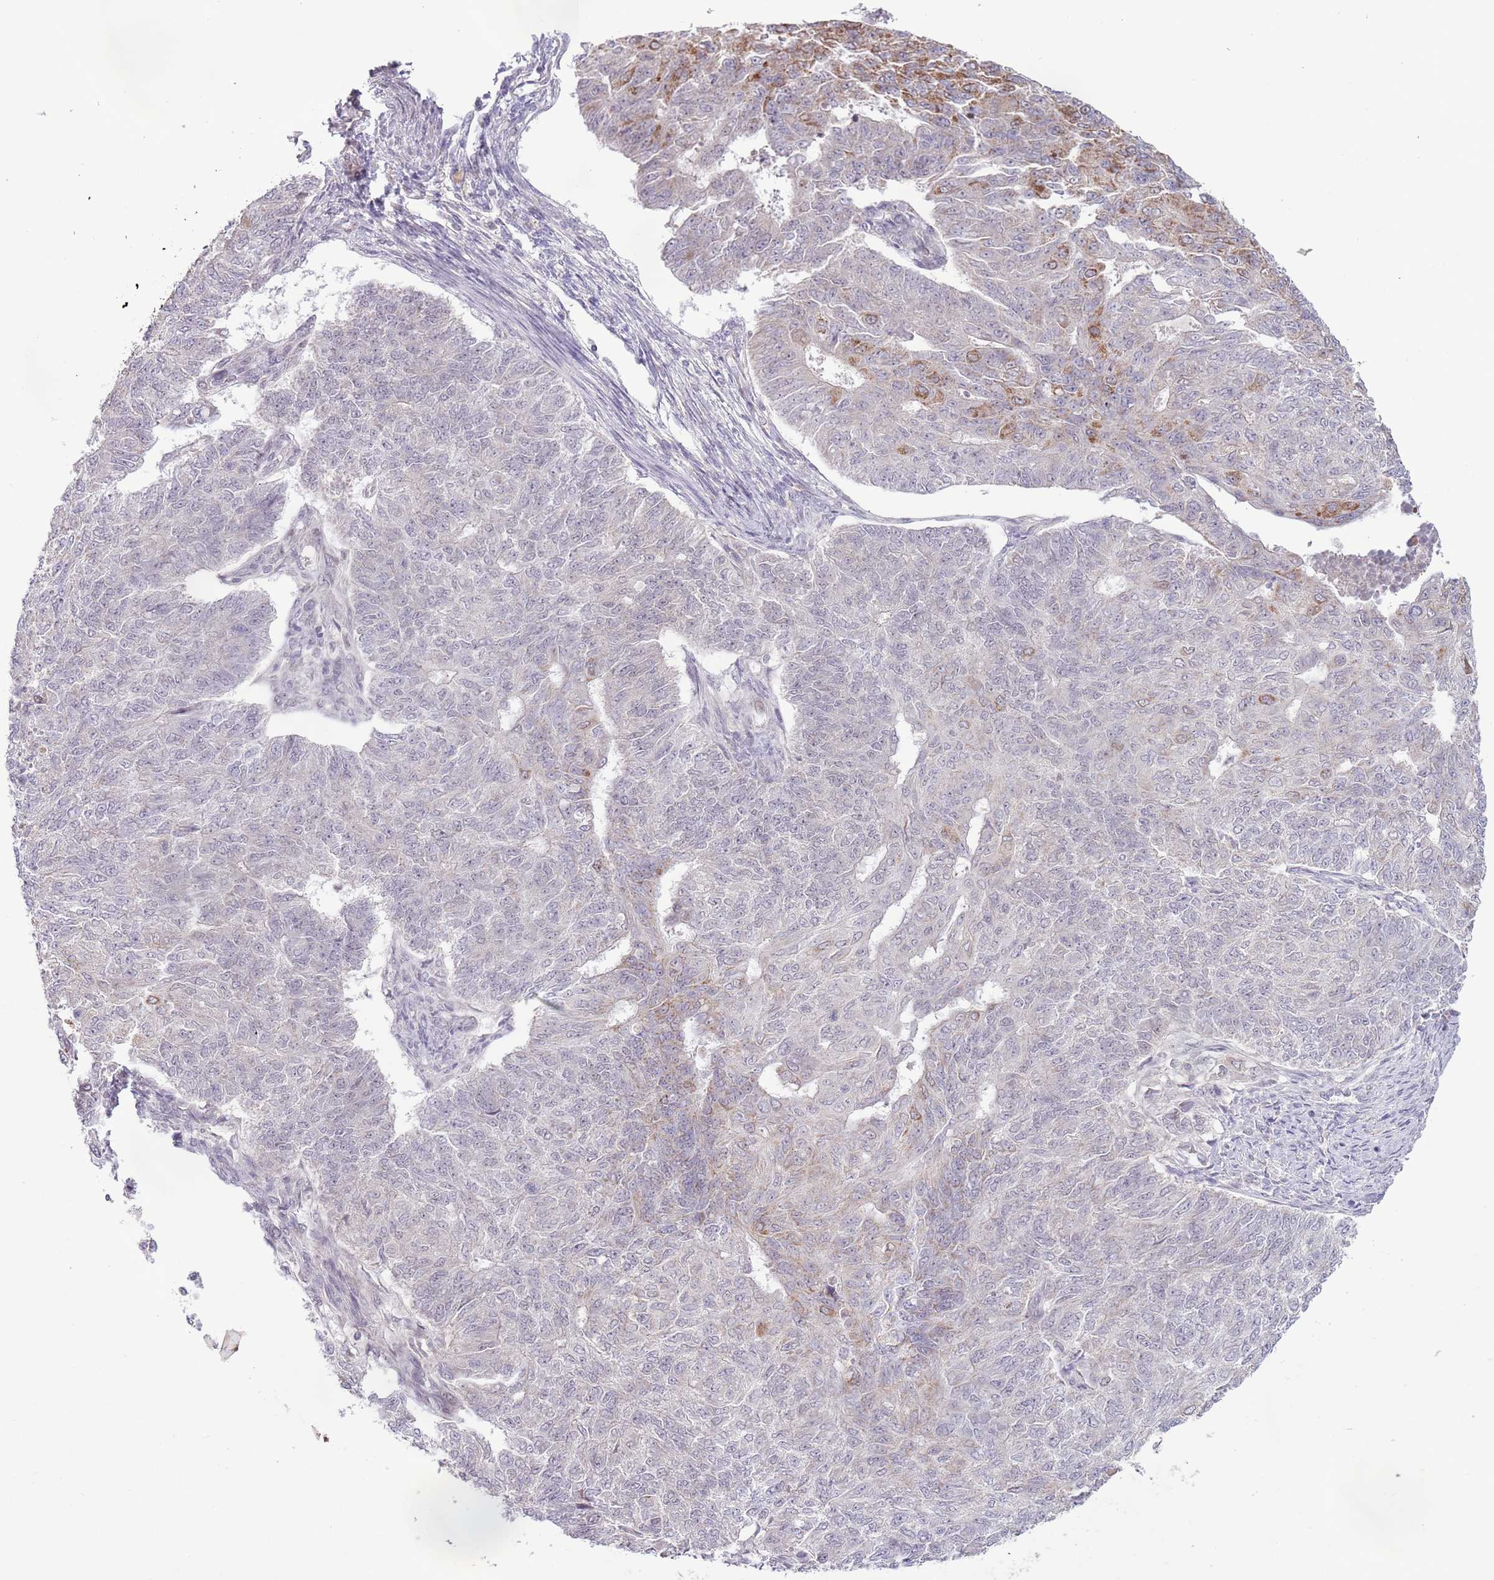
{"staining": {"intensity": "moderate", "quantity": "<25%", "location": "cytoplasmic/membranous"}, "tissue": "endometrial cancer", "cell_type": "Tumor cells", "image_type": "cancer", "snomed": [{"axis": "morphology", "description": "Adenocarcinoma, NOS"}, {"axis": "topography", "description": "Endometrium"}], "caption": "Tumor cells show low levels of moderate cytoplasmic/membranous staining in about <25% of cells in endometrial cancer (adenocarcinoma).", "gene": "MLLT11", "patient": {"sex": "female", "age": 32}}